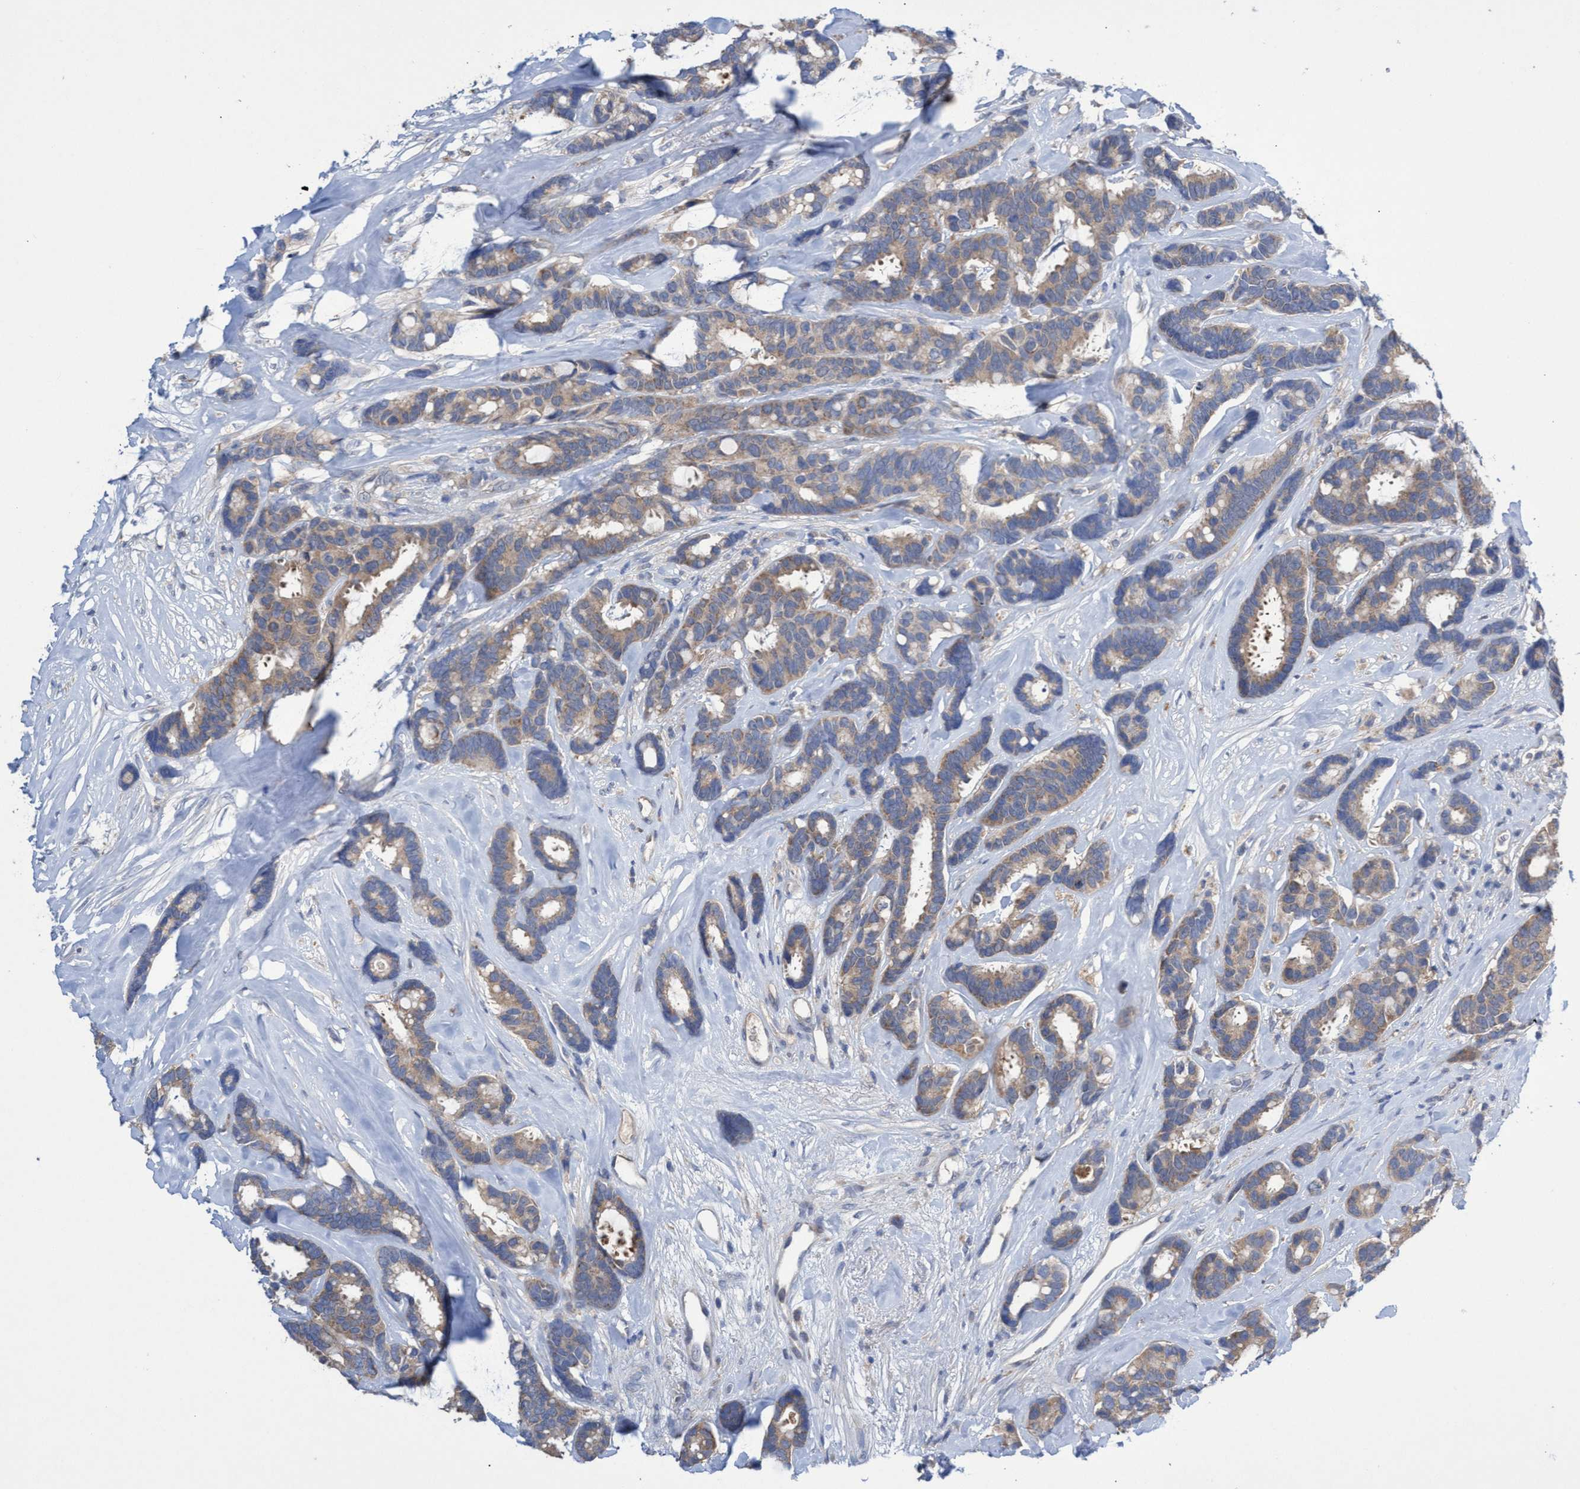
{"staining": {"intensity": "weak", "quantity": "25%-75%", "location": "cytoplasmic/membranous"}, "tissue": "breast cancer", "cell_type": "Tumor cells", "image_type": "cancer", "snomed": [{"axis": "morphology", "description": "Duct carcinoma"}, {"axis": "topography", "description": "Breast"}], "caption": "Breast cancer stained with immunohistochemistry (IHC) exhibits weak cytoplasmic/membranous expression in about 25%-75% of tumor cells.", "gene": "SVEP1", "patient": {"sex": "female", "age": 87}}